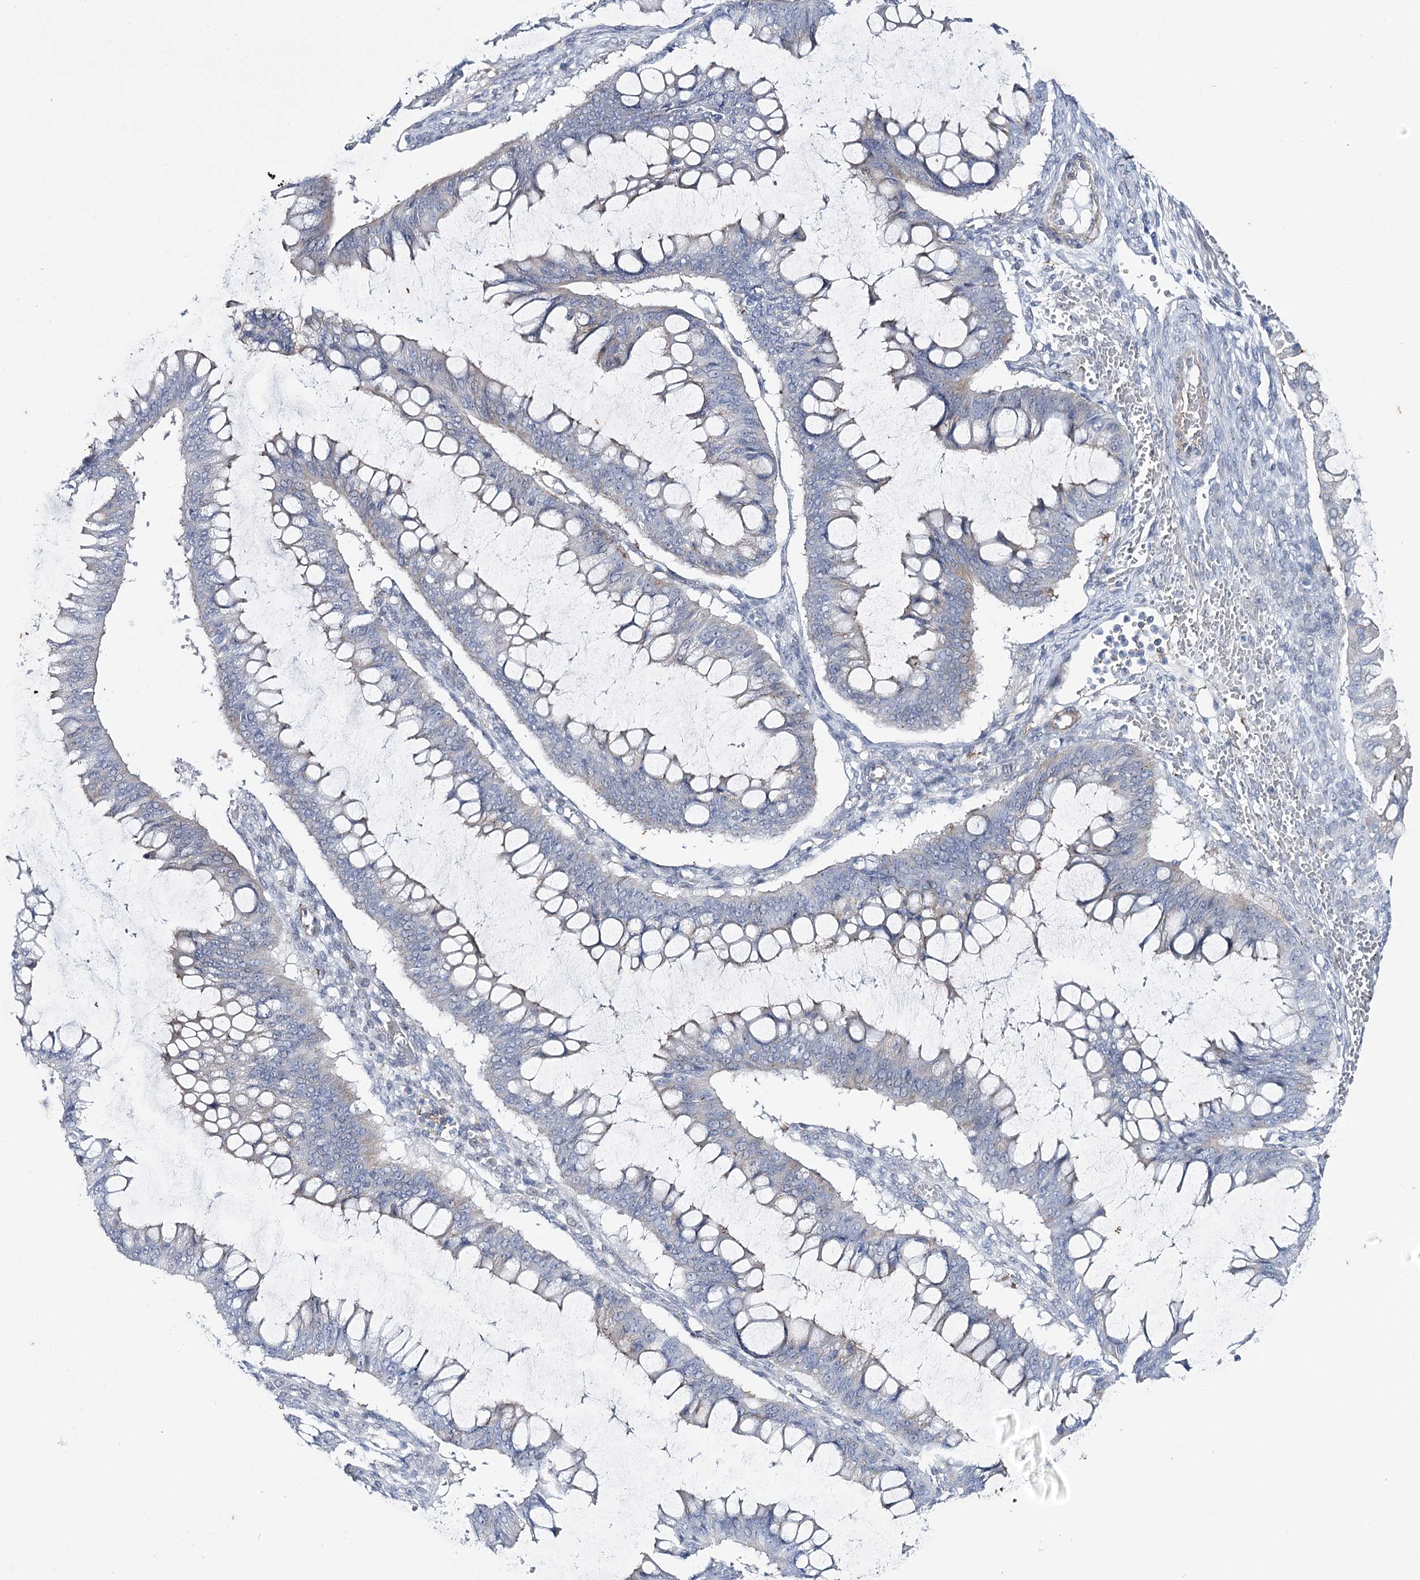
{"staining": {"intensity": "negative", "quantity": "none", "location": "none"}, "tissue": "ovarian cancer", "cell_type": "Tumor cells", "image_type": "cancer", "snomed": [{"axis": "morphology", "description": "Cystadenocarcinoma, mucinous, NOS"}, {"axis": "topography", "description": "Ovary"}], "caption": "The micrograph demonstrates no staining of tumor cells in ovarian cancer. The staining is performed using DAB (3,3'-diaminobenzidine) brown chromogen with nuclei counter-stained in using hematoxylin.", "gene": "AGXT2", "patient": {"sex": "female", "age": 73}}